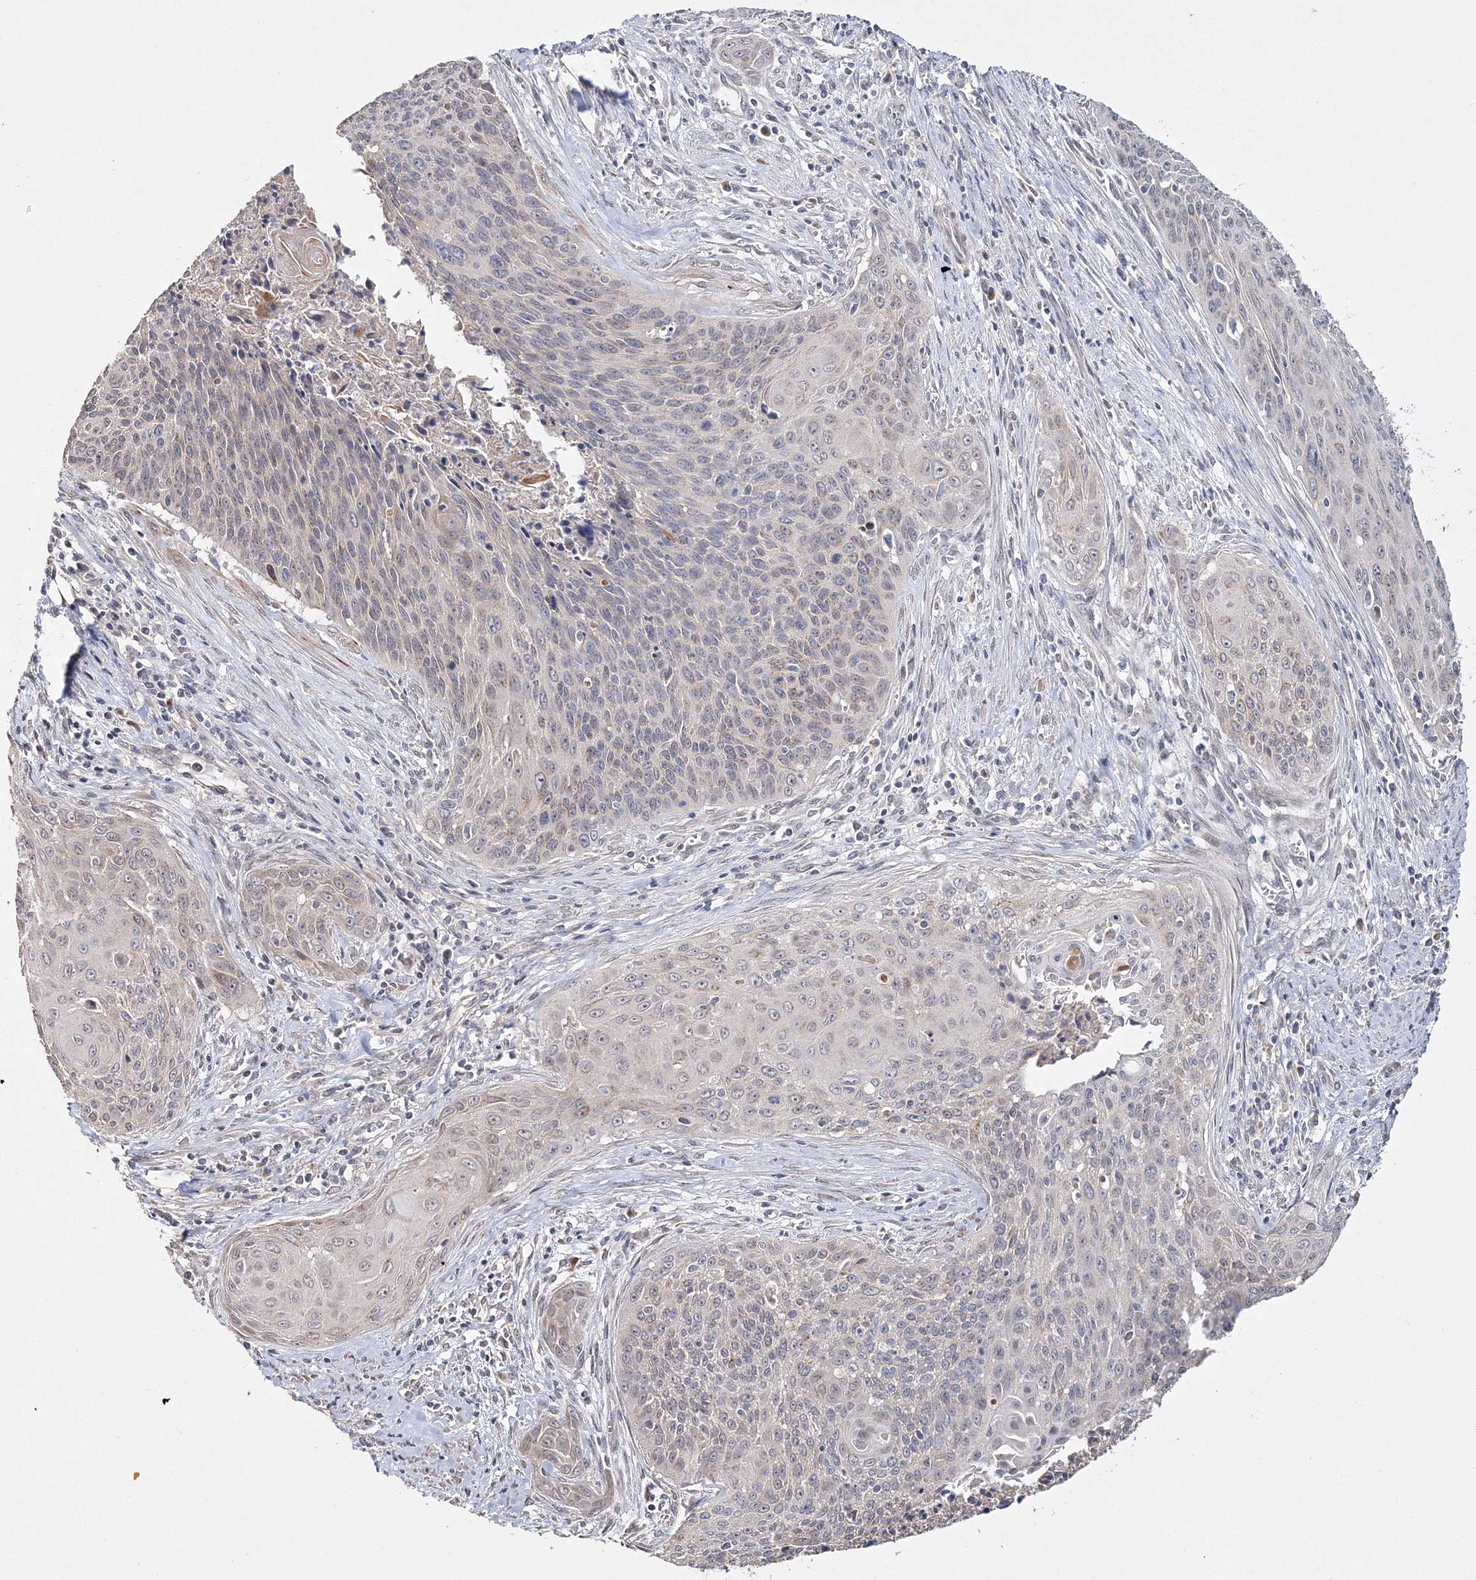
{"staining": {"intensity": "negative", "quantity": "none", "location": "none"}, "tissue": "cervical cancer", "cell_type": "Tumor cells", "image_type": "cancer", "snomed": [{"axis": "morphology", "description": "Squamous cell carcinoma, NOS"}, {"axis": "topography", "description": "Cervix"}], "caption": "IHC histopathology image of human cervical cancer stained for a protein (brown), which reveals no staining in tumor cells.", "gene": "GJB5", "patient": {"sex": "female", "age": 55}}